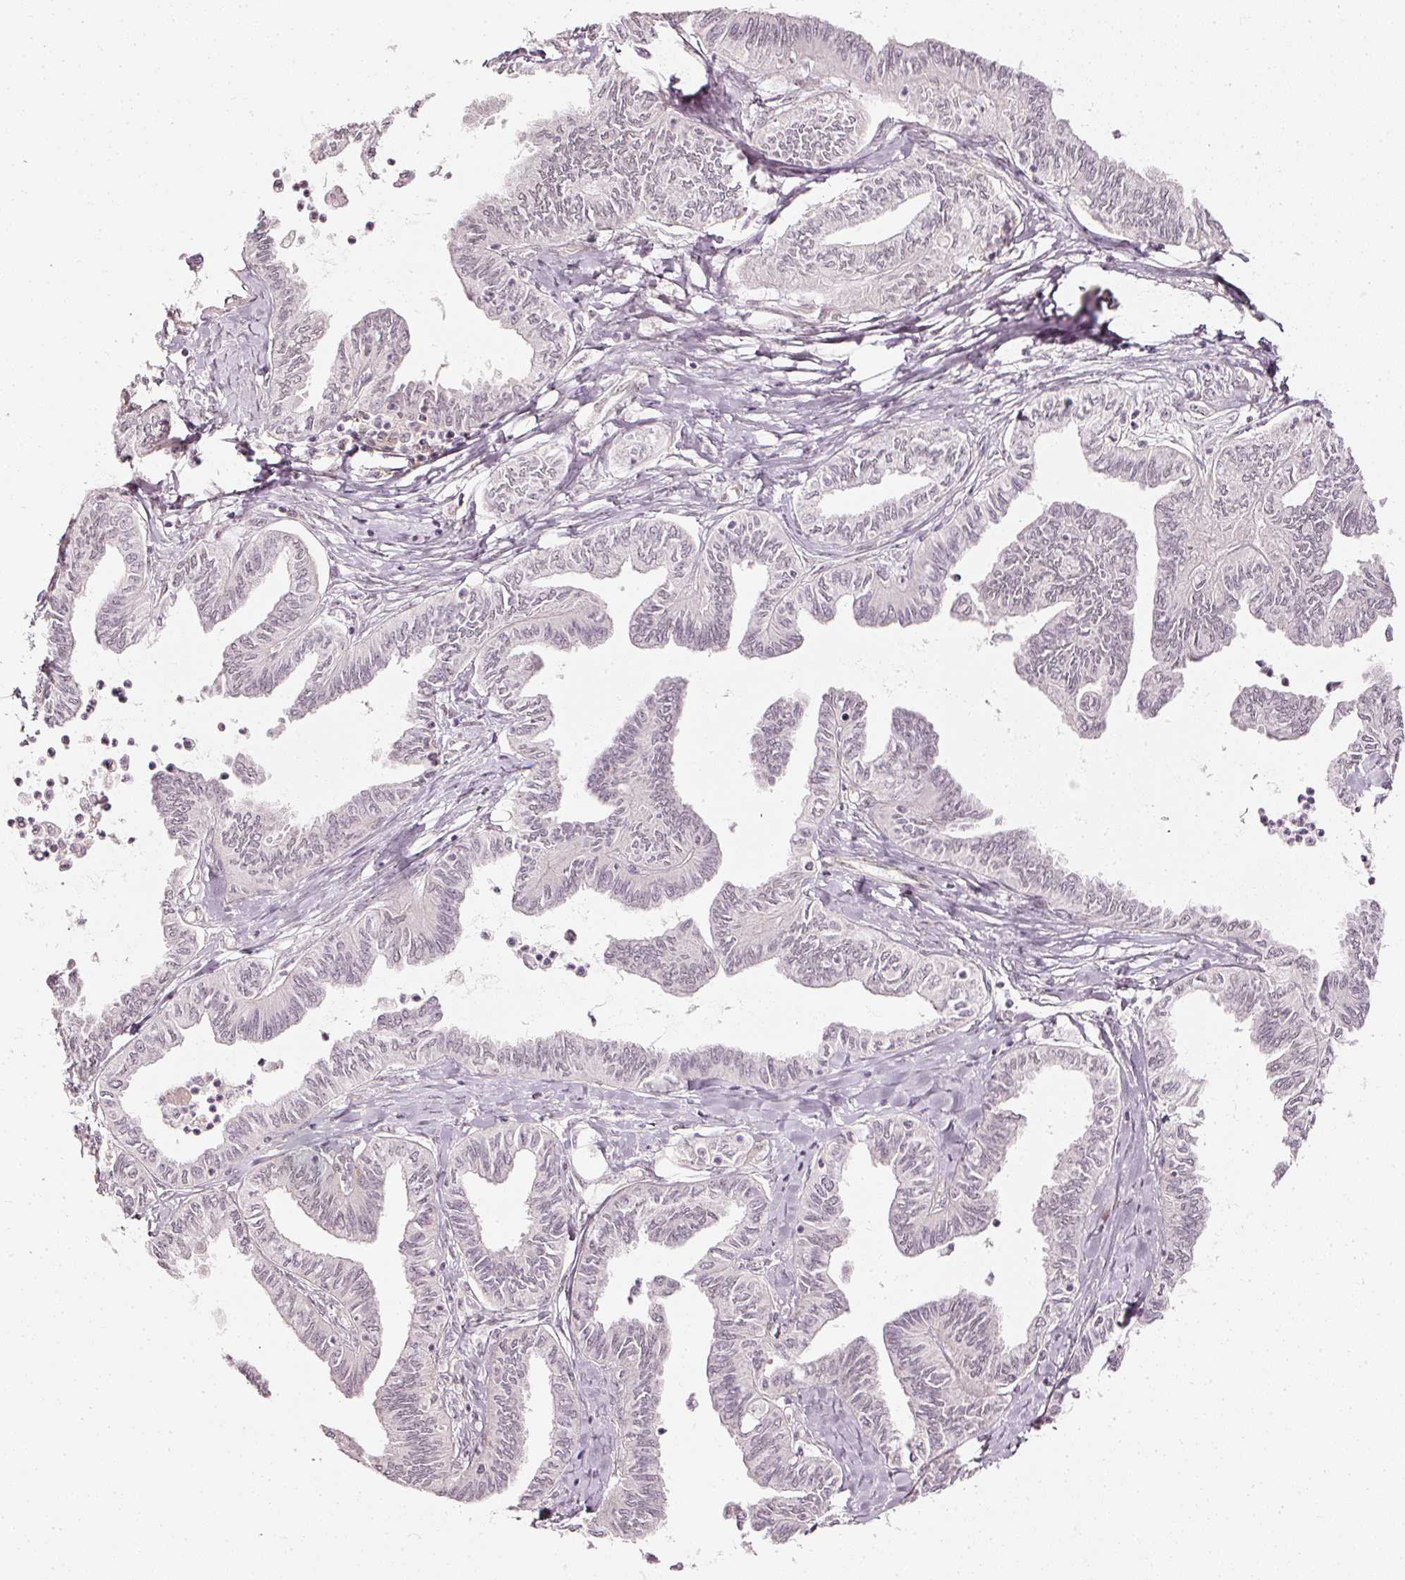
{"staining": {"intensity": "negative", "quantity": "none", "location": "none"}, "tissue": "ovarian cancer", "cell_type": "Tumor cells", "image_type": "cancer", "snomed": [{"axis": "morphology", "description": "Carcinoma, endometroid"}, {"axis": "topography", "description": "Ovary"}], "caption": "Protein analysis of ovarian cancer exhibits no significant staining in tumor cells.", "gene": "DRD2", "patient": {"sex": "female", "age": 70}}